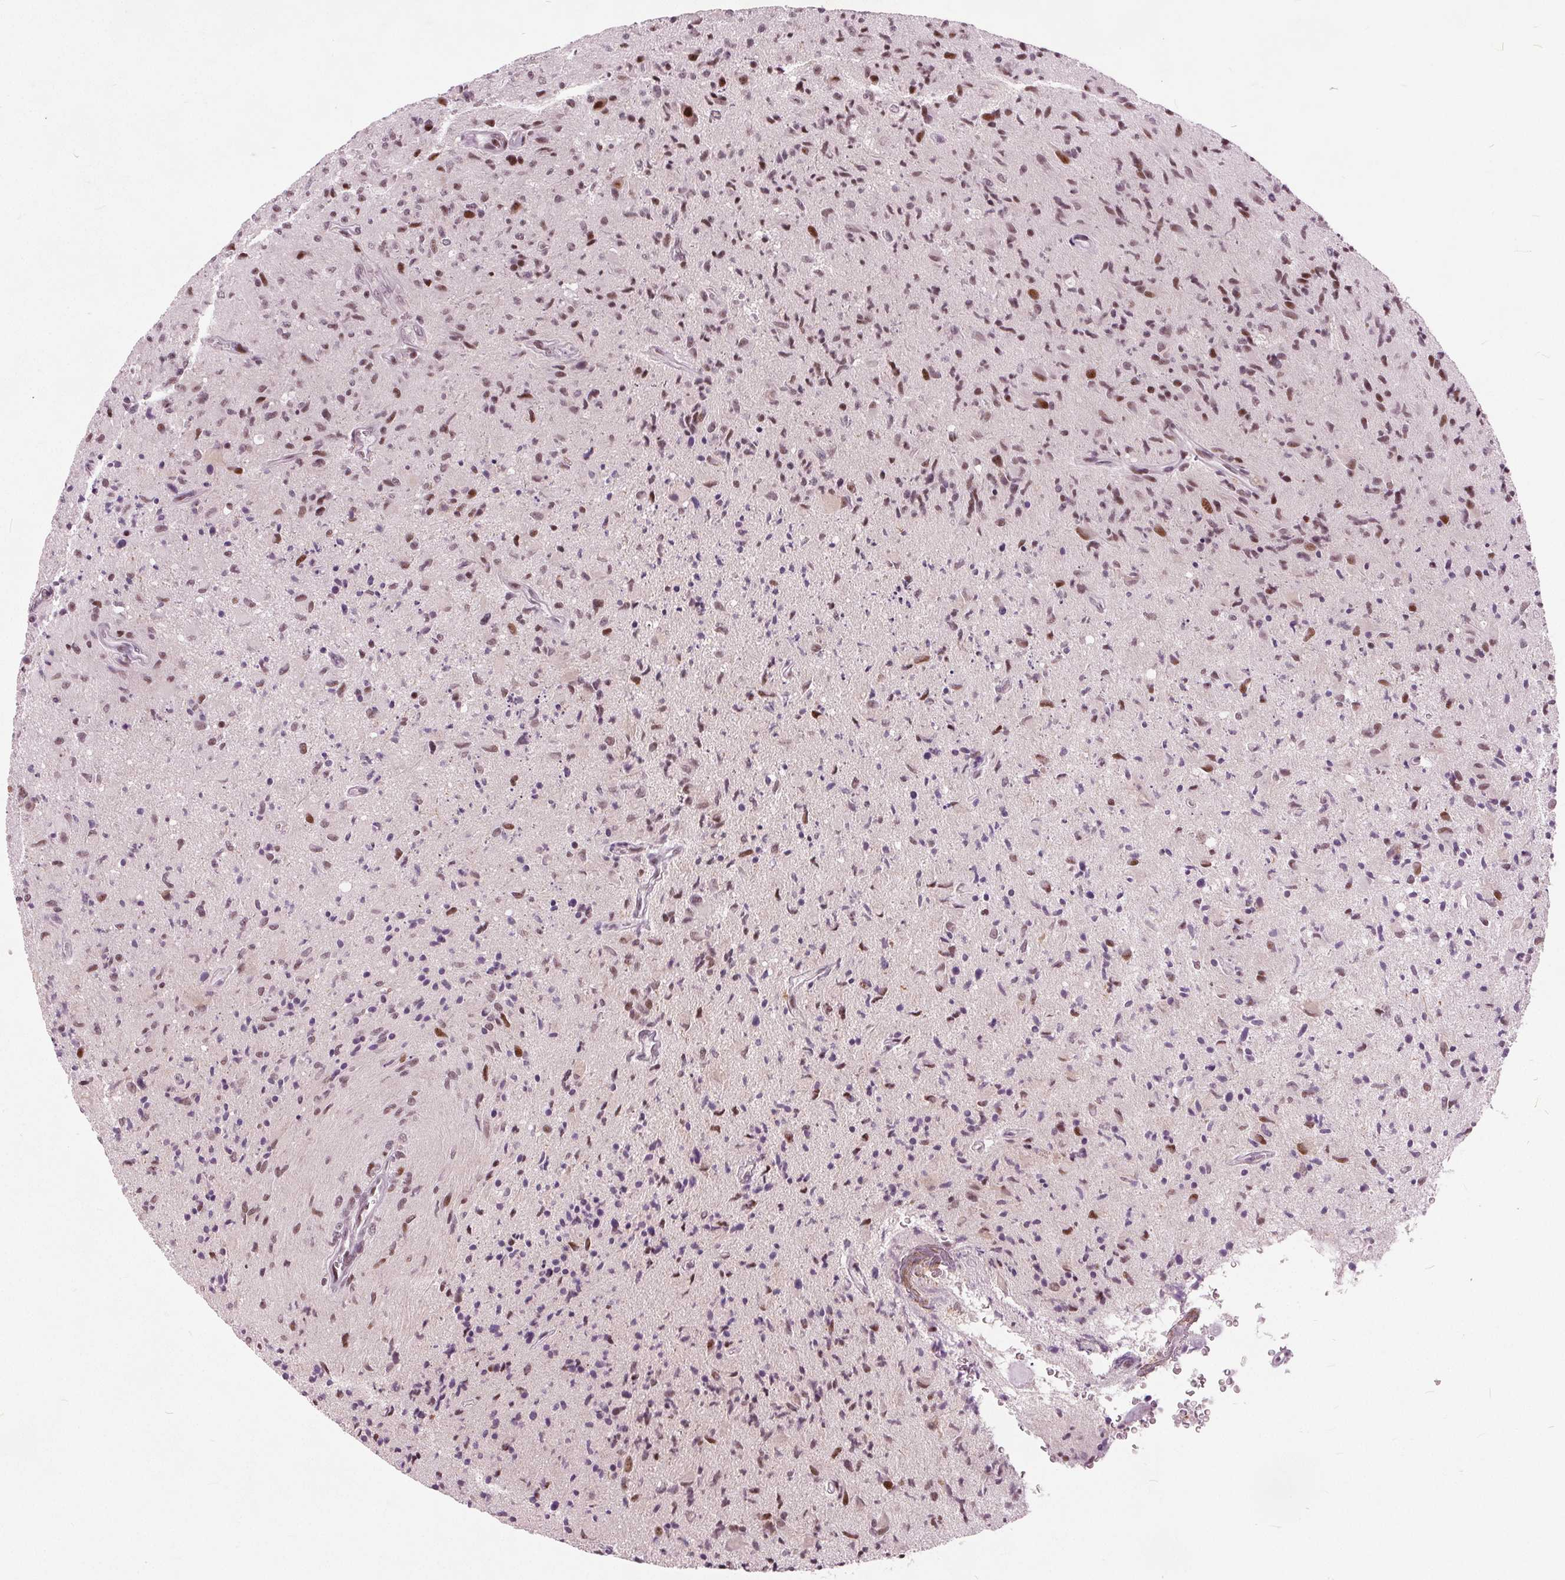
{"staining": {"intensity": "moderate", "quantity": ">75%", "location": "nuclear"}, "tissue": "glioma", "cell_type": "Tumor cells", "image_type": "cancer", "snomed": [{"axis": "morphology", "description": "Glioma, malignant, High grade"}, {"axis": "topography", "description": "Brain"}], "caption": "Glioma stained with a brown dye demonstrates moderate nuclear positive staining in about >75% of tumor cells.", "gene": "TTC34", "patient": {"sex": "male", "age": 54}}